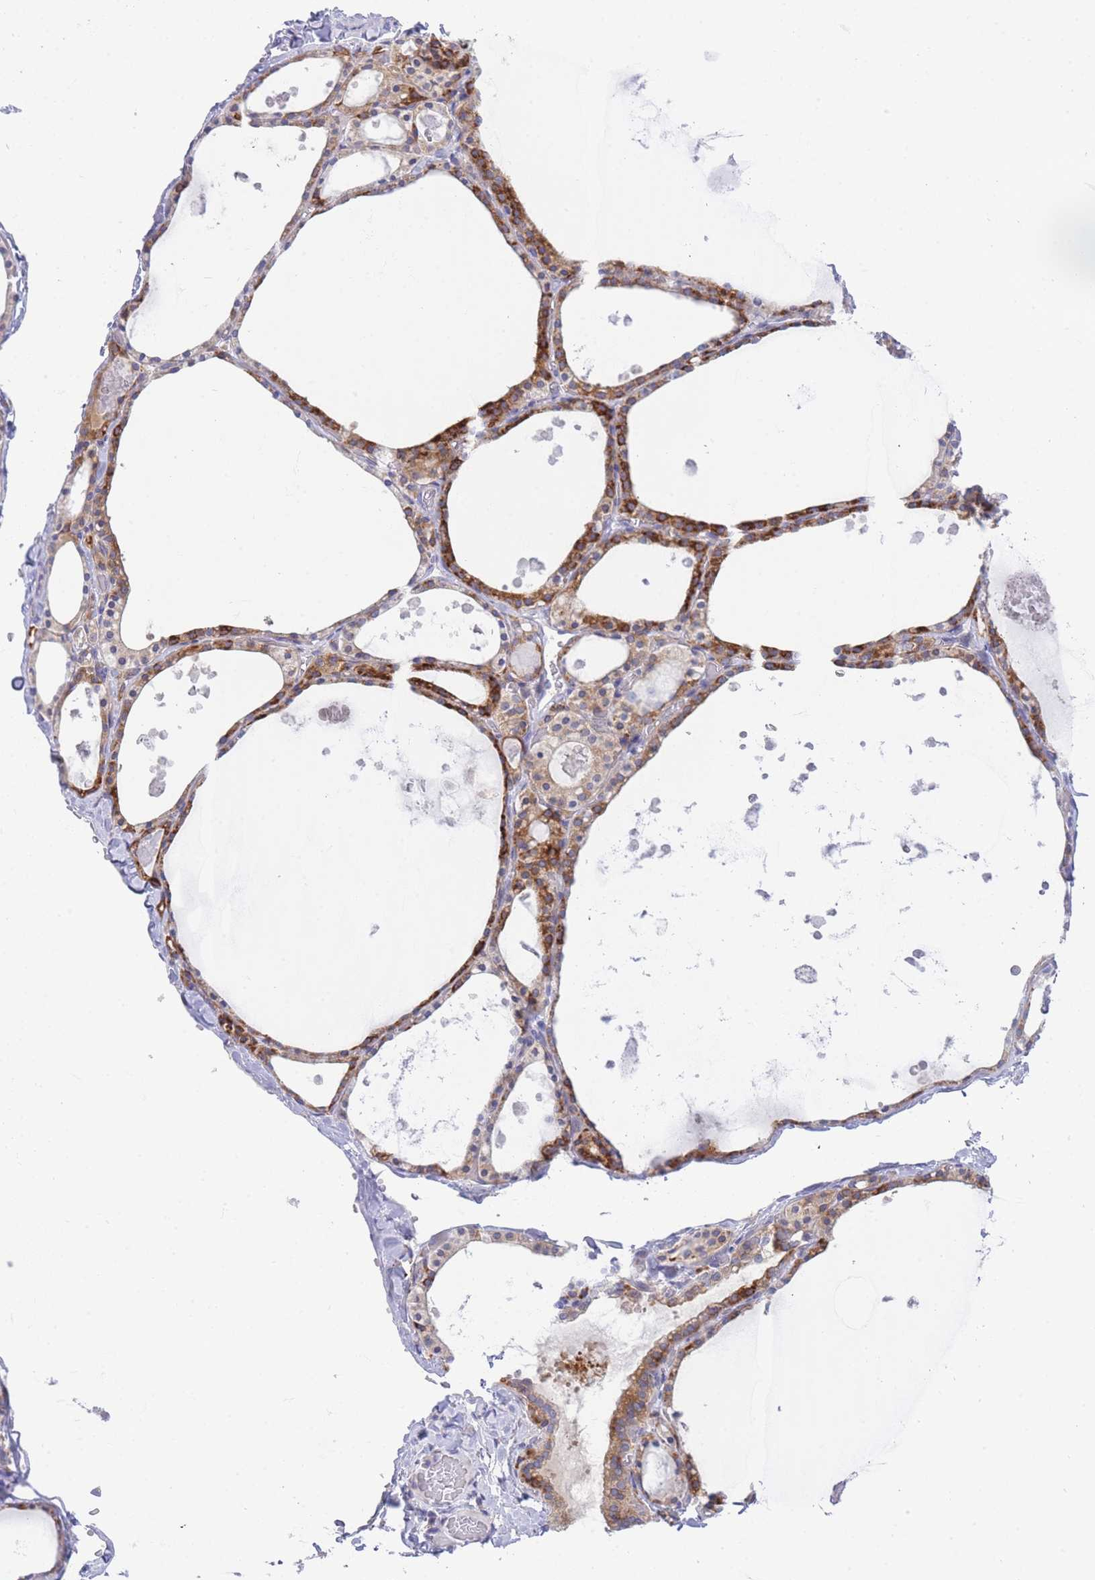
{"staining": {"intensity": "strong", "quantity": ">75%", "location": "cytoplasmic/membranous"}, "tissue": "thyroid gland", "cell_type": "Glandular cells", "image_type": "normal", "snomed": [{"axis": "morphology", "description": "Normal tissue, NOS"}, {"axis": "topography", "description": "Thyroid gland"}], "caption": "IHC micrograph of normal thyroid gland: human thyroid gland stained using immunohistochemistry (IHC) shows high levels of strong protein expression localized specifically in the cytoplasmic/membranous of glandular cells, appearing as a cytoplasmic/membranous brown color.", "gene": "ZNF510", "patient": {"sex": "male", "age": 56}}